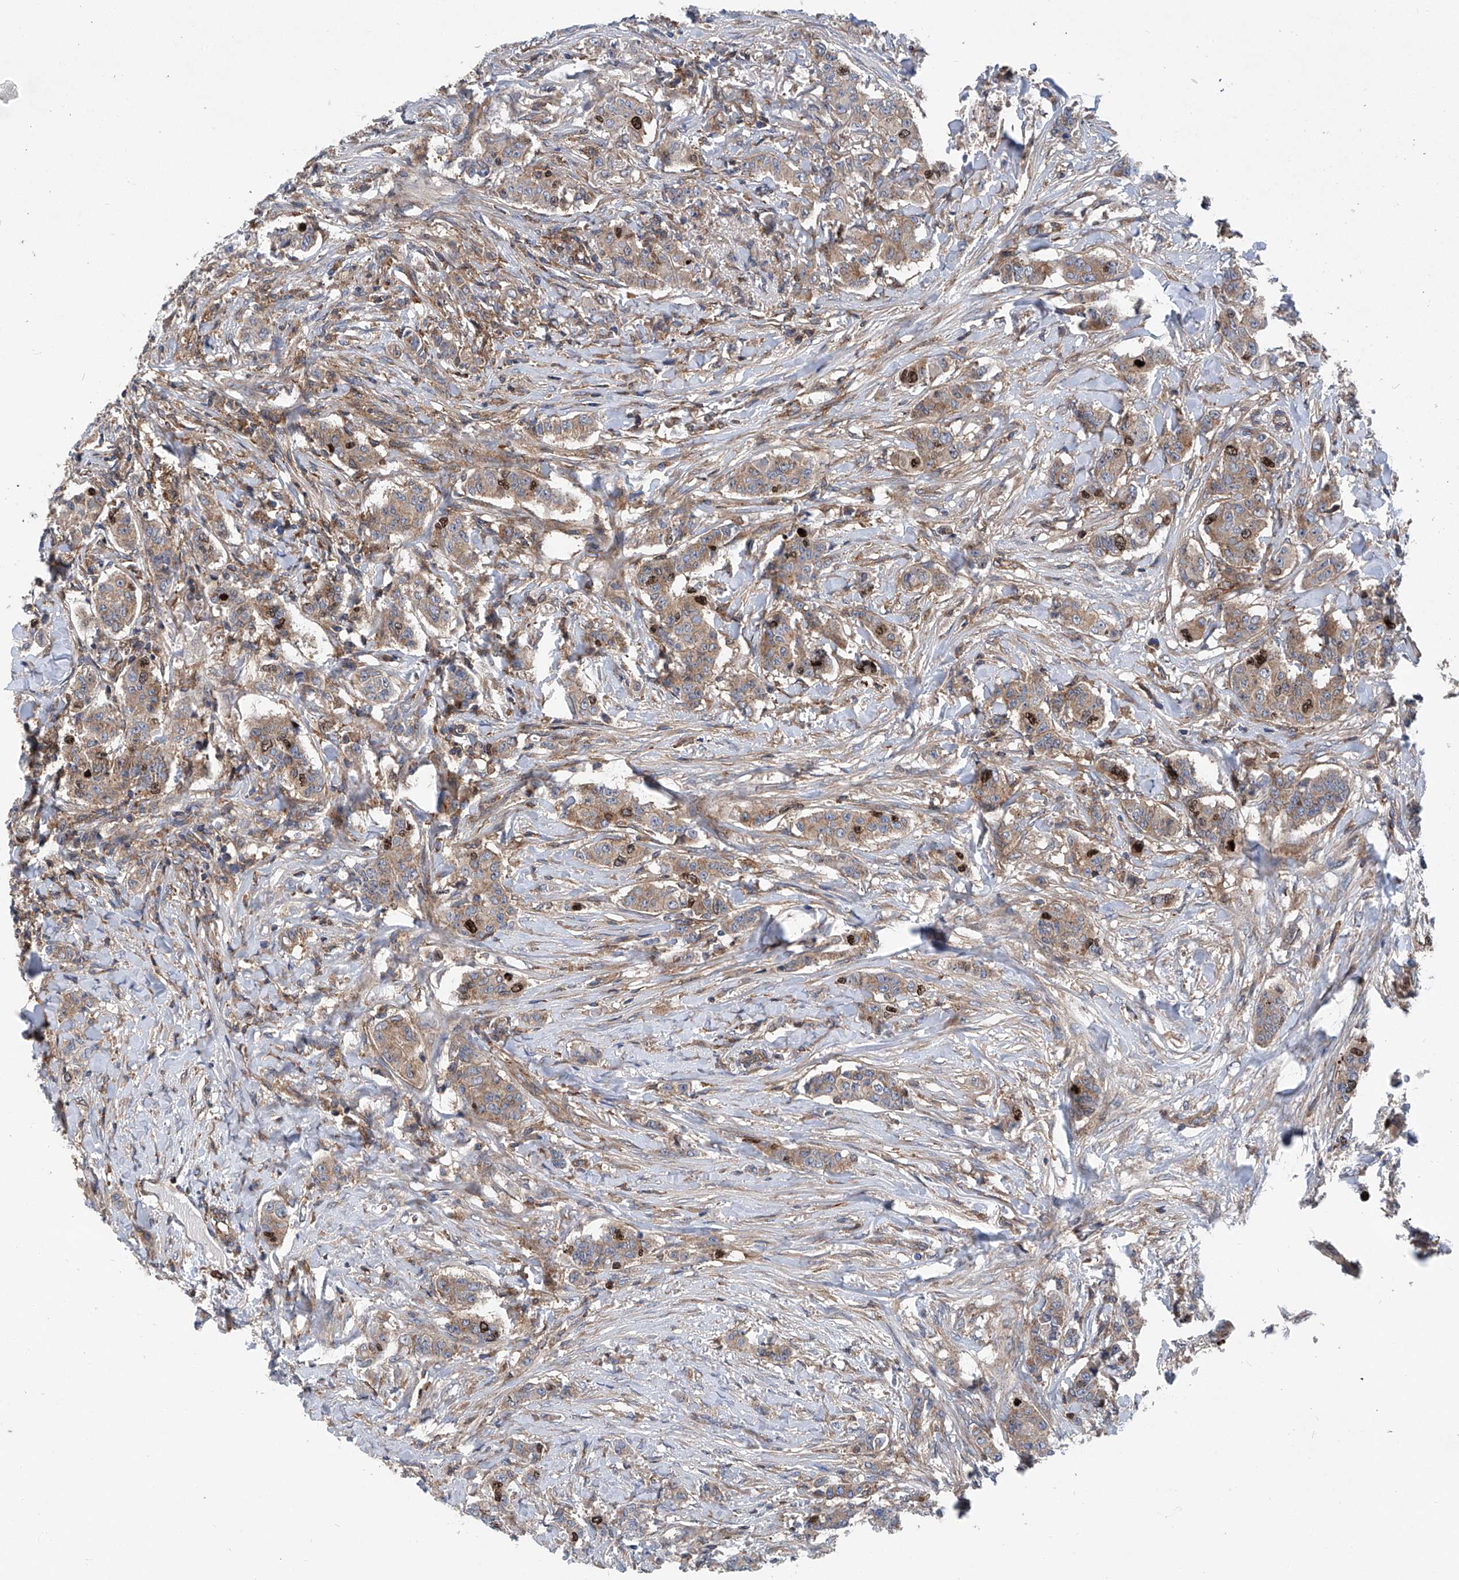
{"staining": {"intensity": "weak", "quantity": ">75%", "location": "cytoplasmic/membranous,nuclear"}, "tissue": "breast cancer", "cell_type": "Tumor cells", "image_type": "cancer", "snomed": [{"axis": "morphology", "description": "Duct carcinoma"}, {"axis": "topography", "description": "Breast"}], "caption": "Protein staining of breast cancer (infiltrating ductal carcinoma) tissue displays weak cytoplasmic/membranous and nuclear staining in approximately >75% of tumor cells.", "gene": "SMAP1", "patient": {"sex": "female", "age": 40}}